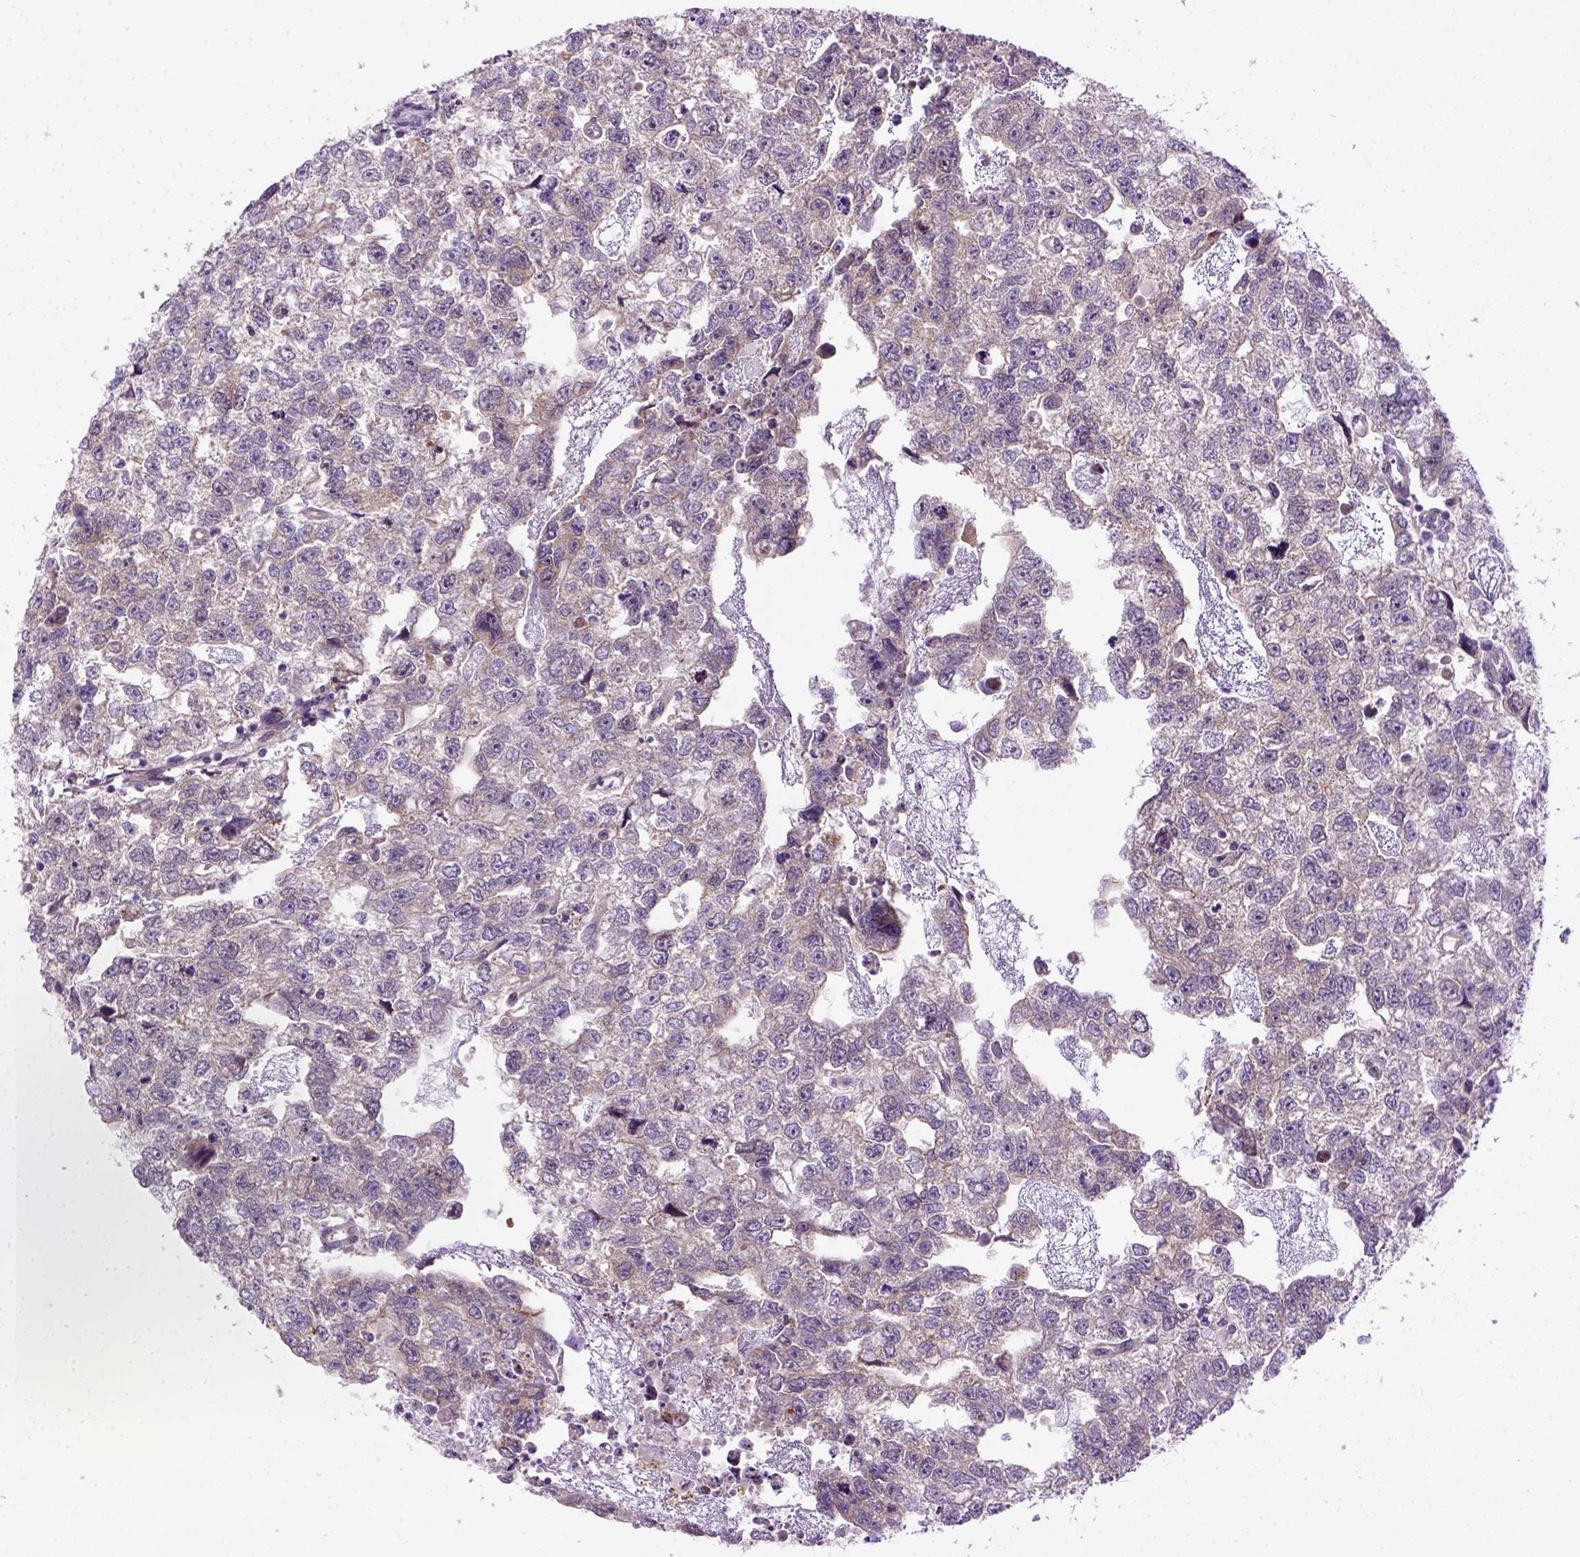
{"staining": {"intensity": "negative", "quantity": "none", "location": "none"}, "tissue": "testis cancer", "cell_type": "Tumor cells", "image_type": "cancer", "snomed": [{"axis": "morphology", "description": "Carcinoma, Embryonal, NOS"}, {"axis": "morphology", "description": "Teratoma, malignant, NOS"}, {"axis": "topography", "description": "Testis"}], "caption": "The IHC micrograph has no significant staining in tumor cells of testis malignant teratoma tissue.", "gene": "KAZN", "patient": {"sex": "male", "age": 44}}